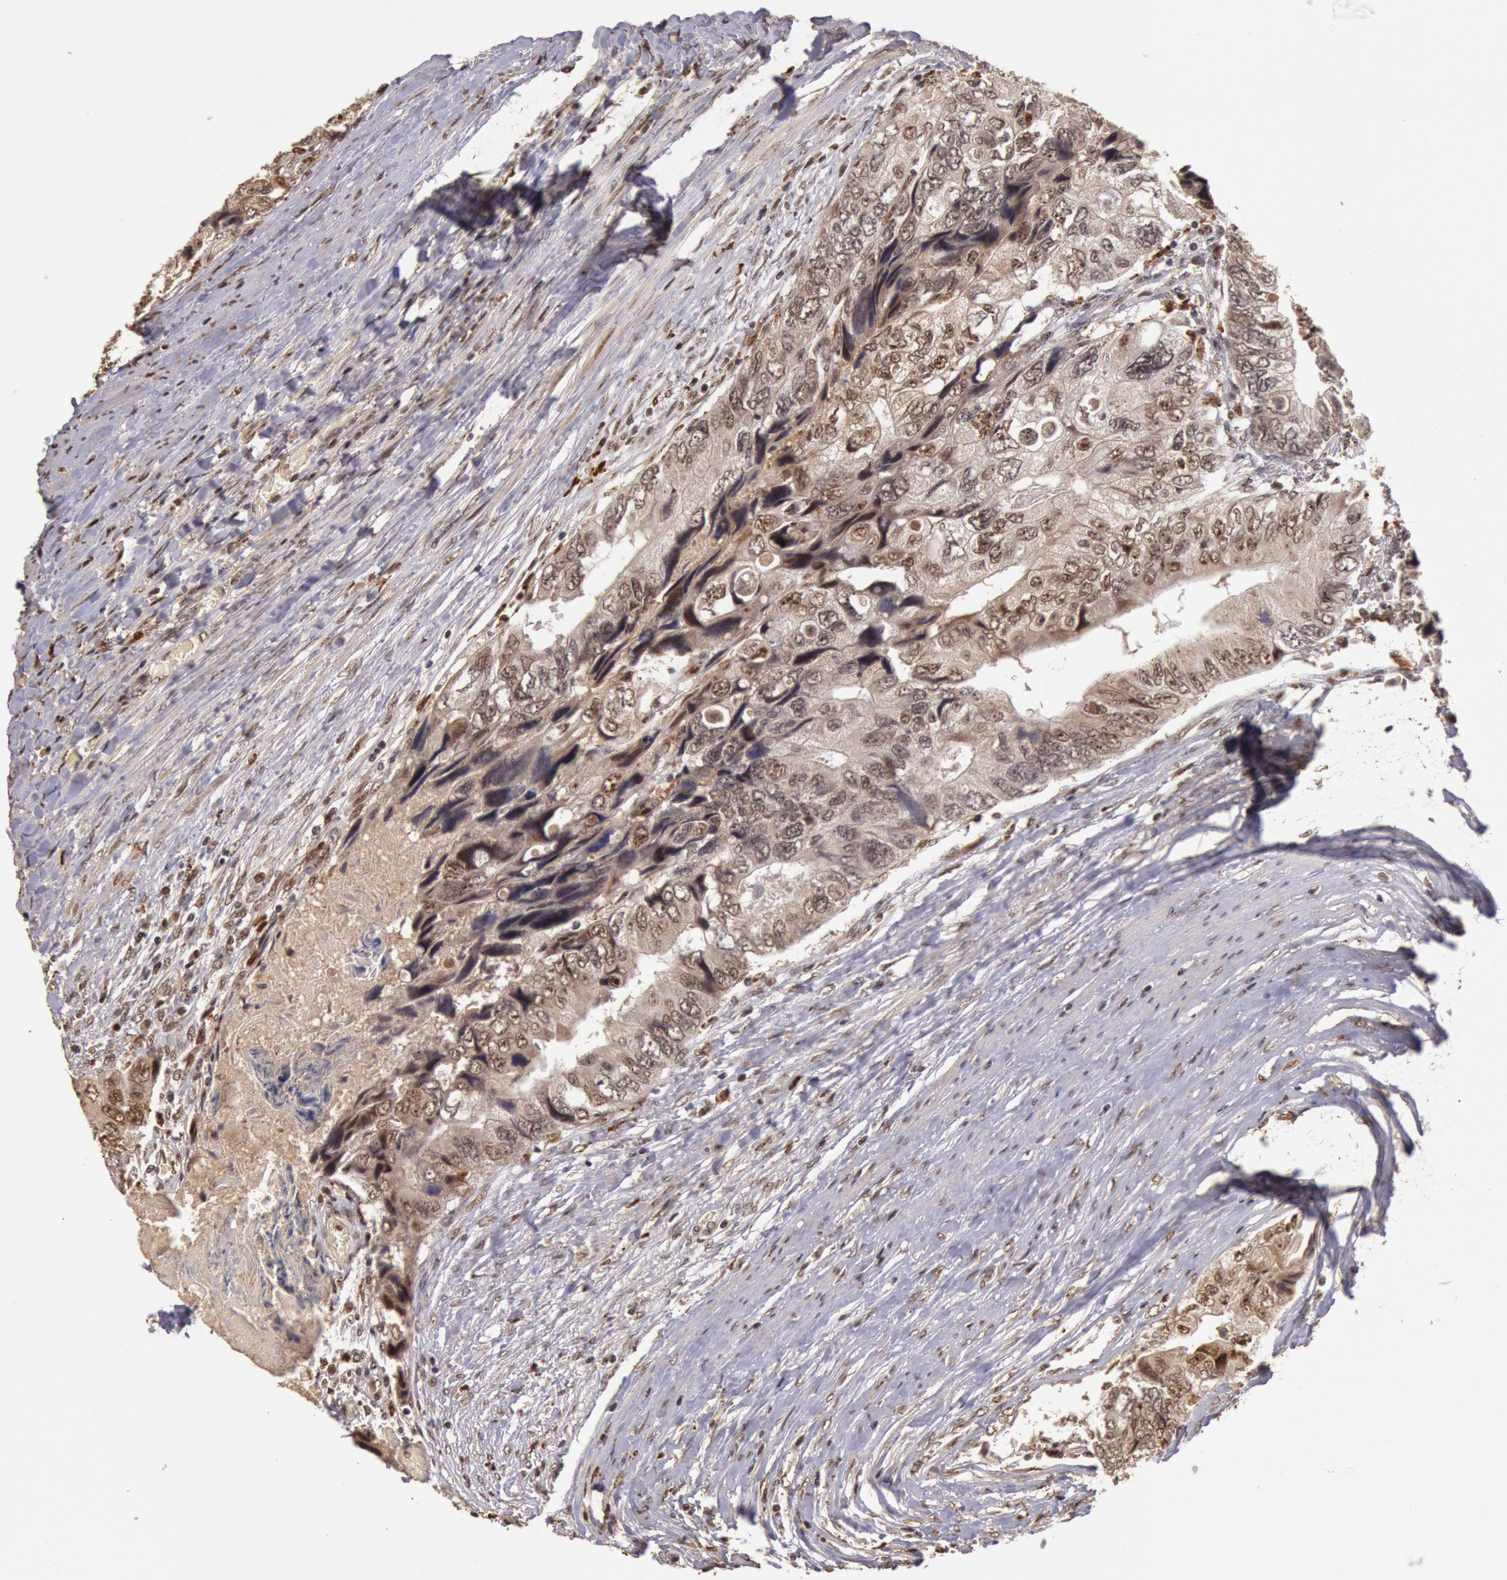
{"staining": {"intensity": "weak", "quantity": ">75%", "location": "nuclear"}, "tissue": "colorectal cancer", "cell_type": "Tumor cells", "image_type": "cancer", "snomed": [{"axis": "morphology", "description": "Adenocarcinoma, NOS"}, {"axis": "topography", "description": "Rectum"}], "caption": "DAB immunohistochemical staining of colorectal adenocarcinoma shows weak nuclear protein positivity in approximately >75% of tumor cells.", "gene": "LIG4", "patient": {"sex": "female", "age": 82}}